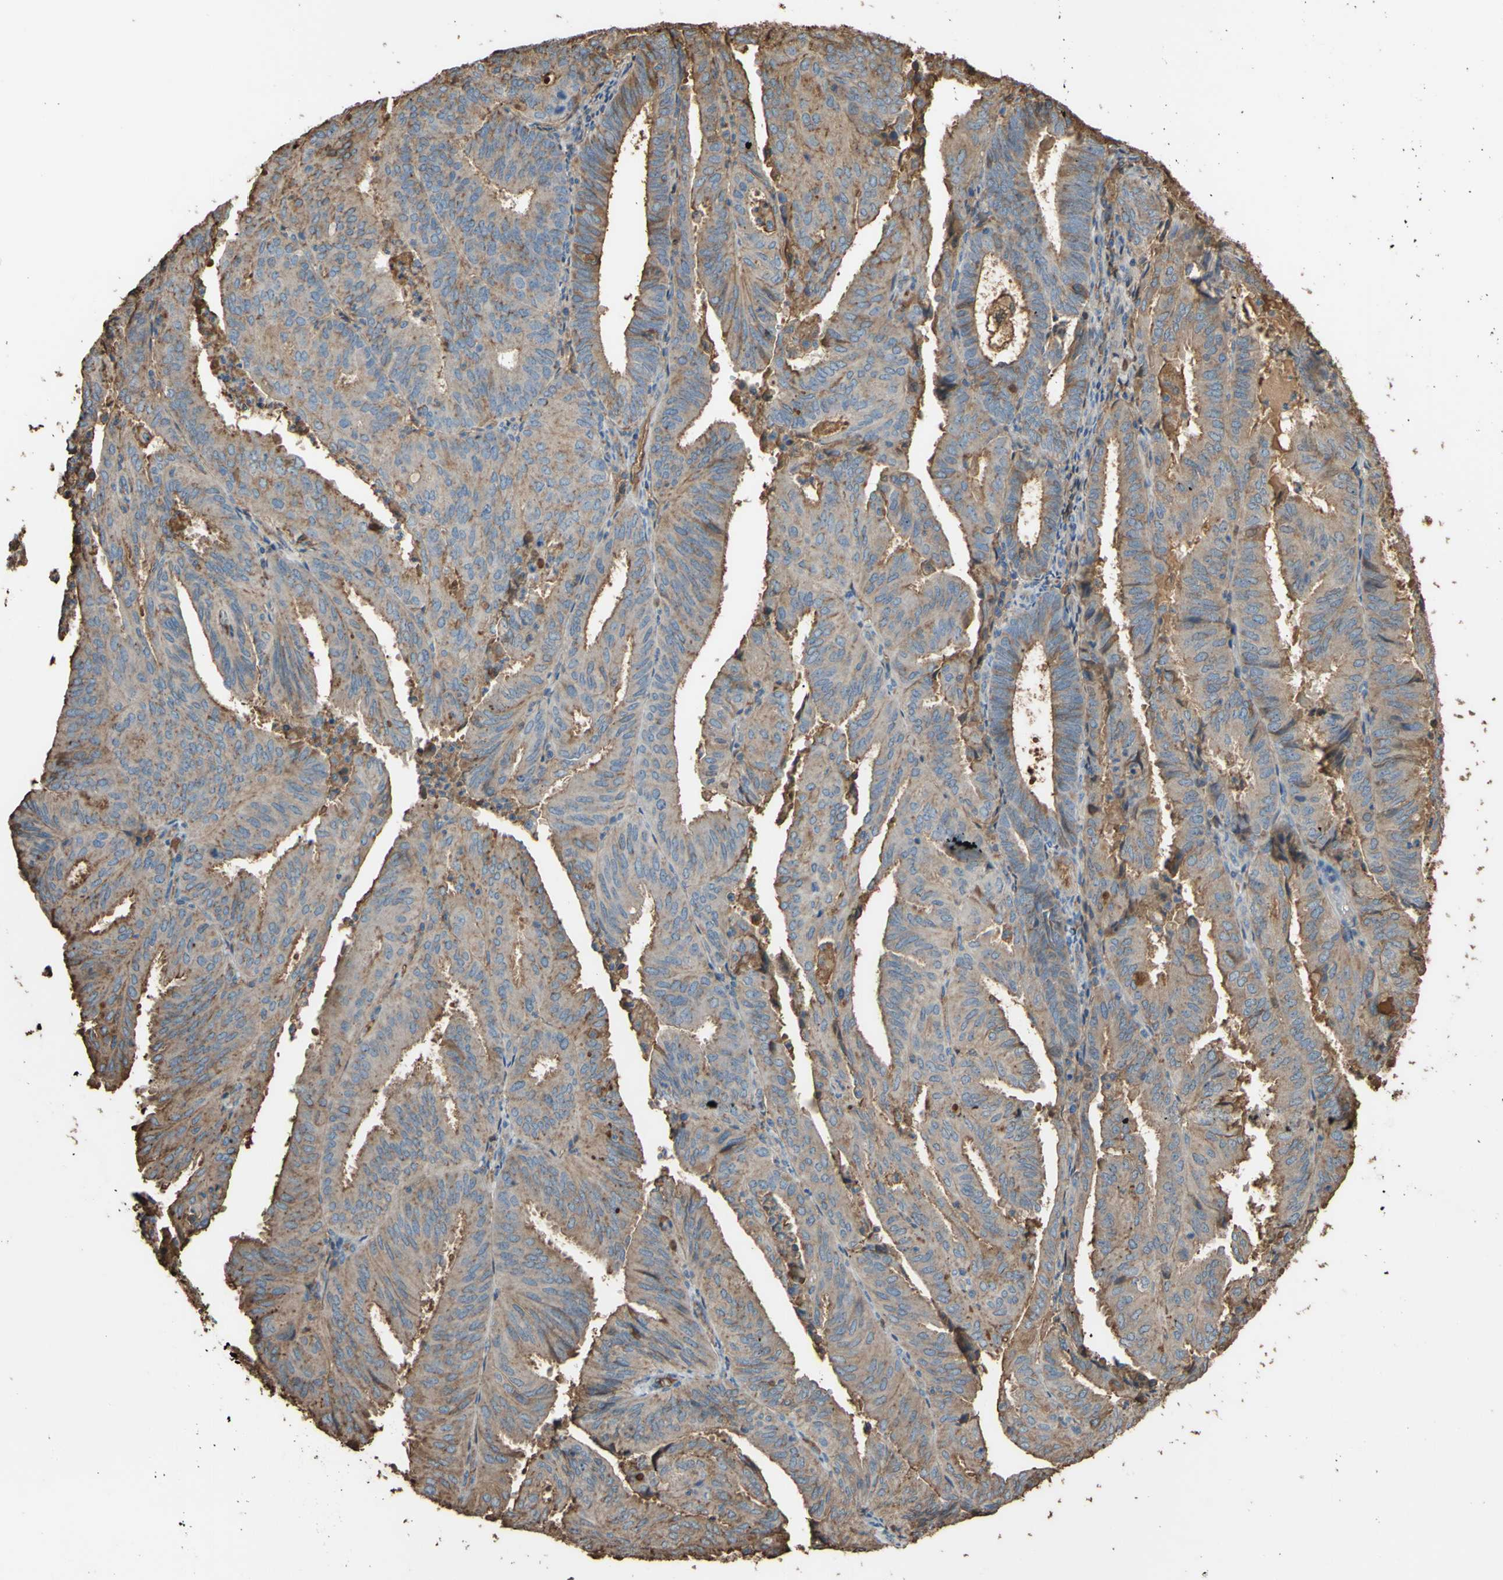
{"staining": {"intensity": "moderate", "quantity": "25%-75%", "location": "cytoplasmic/membranous"}, "tissue": "endometrial cancer", "cell_type": "Tumor cells", "image_type": "cancer", "snomed": [{"axis": "morphology", "description": "Adenocarcinoma, NOS"}, {"axis": "topography", "description": "Uterus"}], "caption": "This image shows IHC staining of adenocarcinoma (endometrial), with medium moderate cytoplasmic/membranous positivity in approximately 25%-75% of tumor cells.", "gene": "PTGDS", "patient": {"sex": "female", "age": 60}}